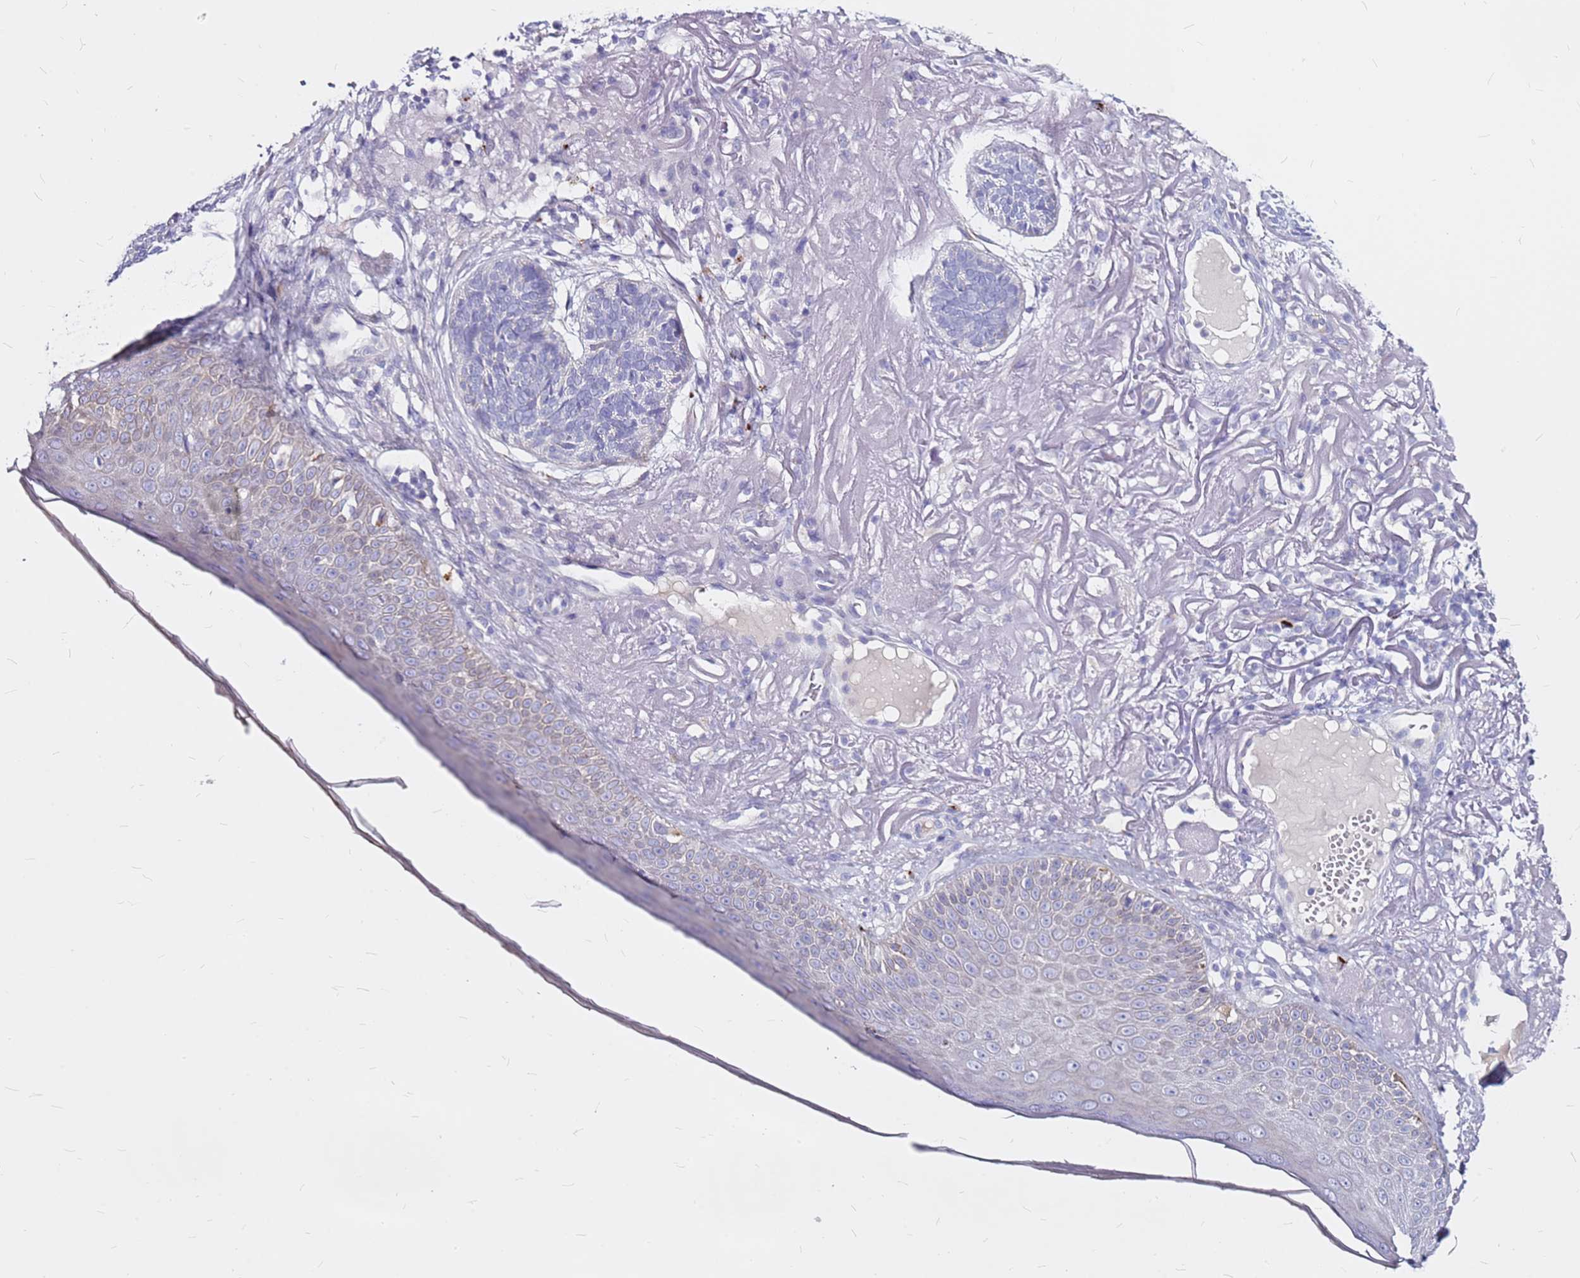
{"staining": {"intensity": "negative", "quantity": "none", "location": "none"}, "tissue": "skin cancer", "cell_type": "Tumor cells", "image_type": "cancer", "snomed": [{"axis": "morphology", "description": "Normal tissue, NOS"}, {"axis": "morphology", "description": "Basal cell carcinoma"}, {"axis": "topography", "description": "Skin"}], "caption": "Skin cancer stained for a protein using immunohistochemistry reveals no positivity tumor cells.", "gene": "CASD1", "patient": {"sex": "male", "age": 66}}